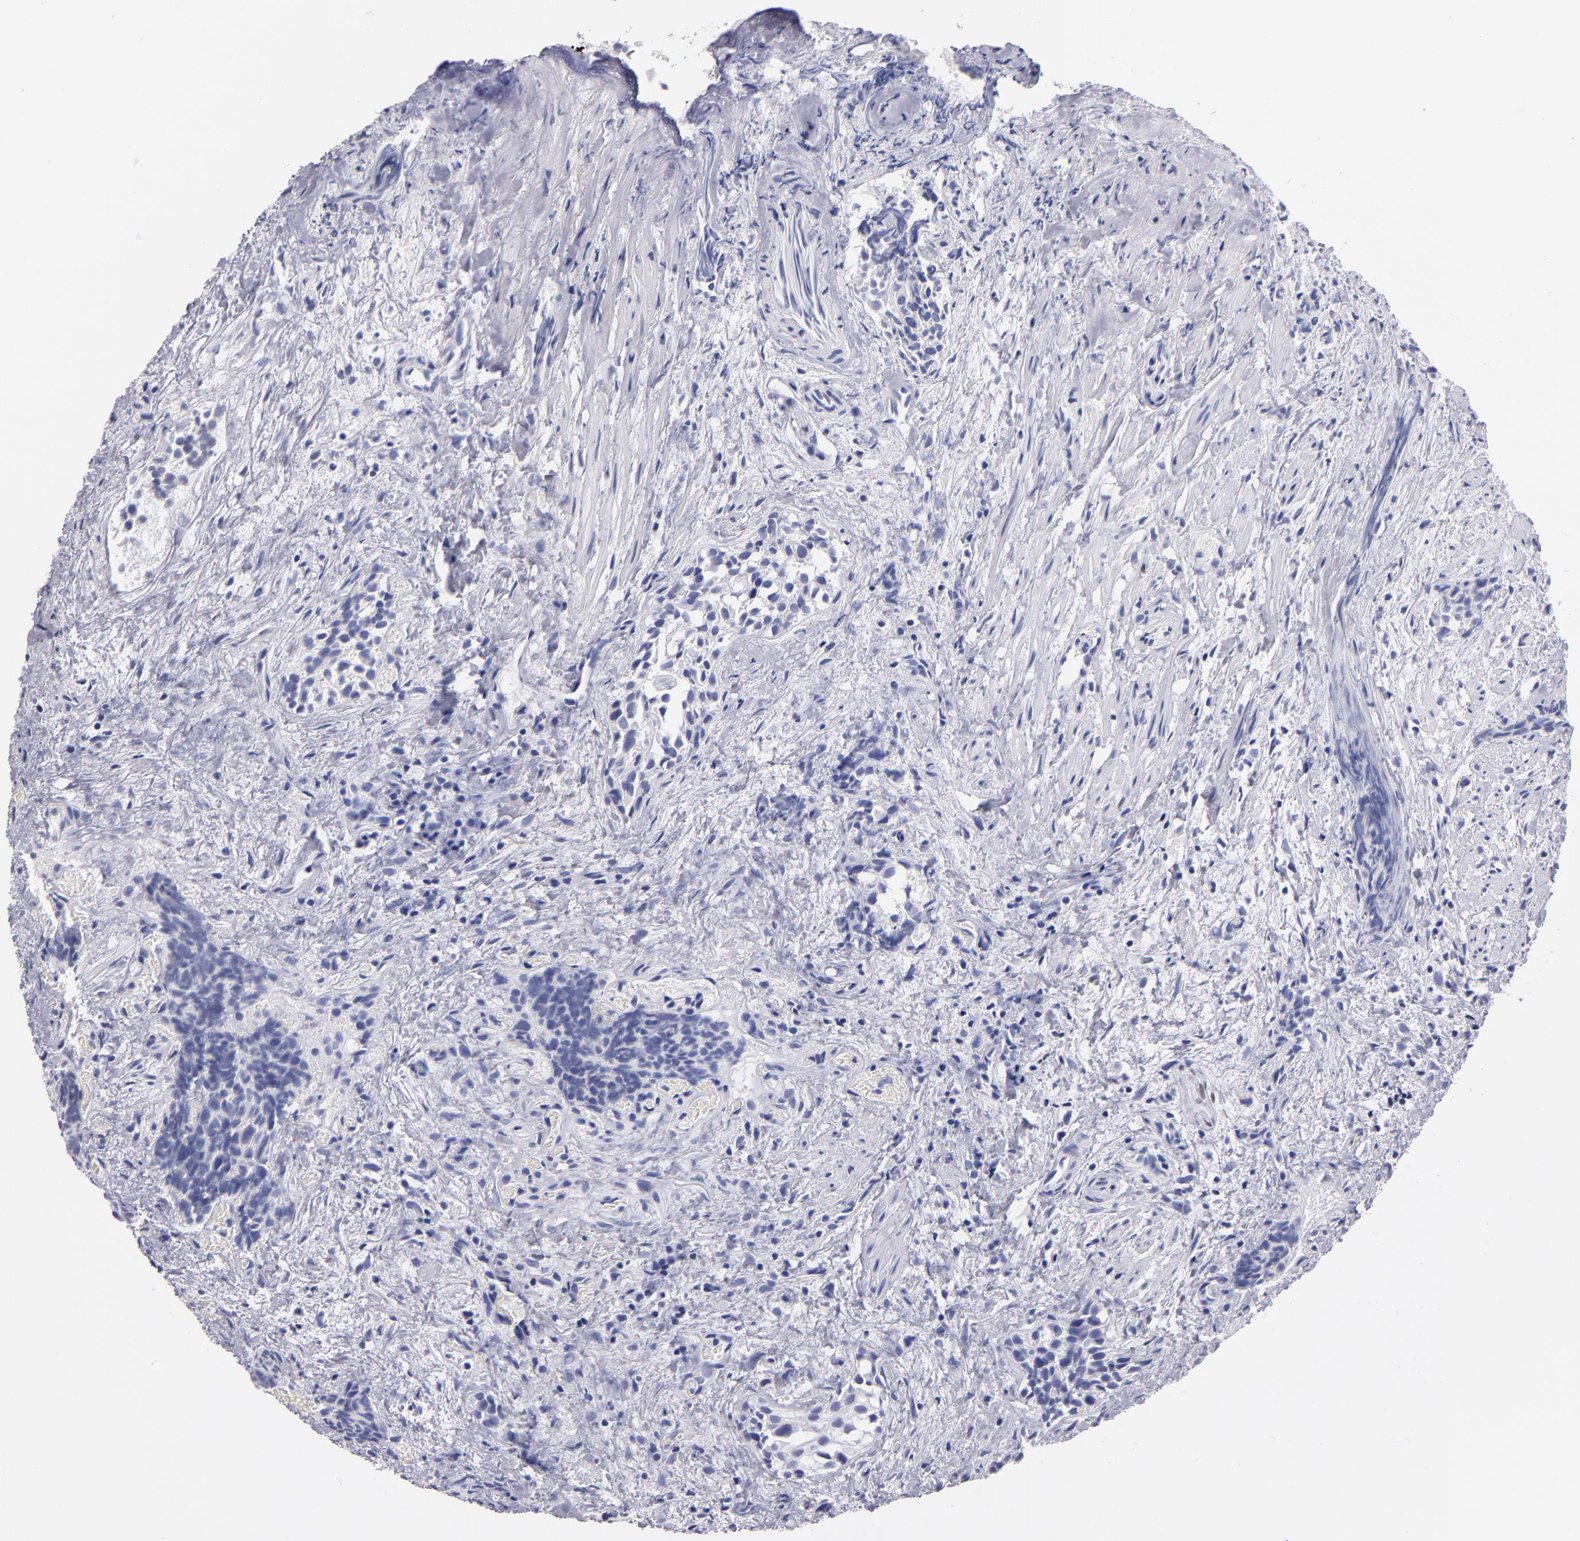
{"staining": {"intensity": "negative", "quantity": "none", "location": "none"}, "tissue": "urothelial cancer", "cell_type": "Tumor cells", "image_type": "cancer", "snomed": [{"axis": "morphology", "description": "Urothelial carcinoma, High grade"}, {"axis": "topography", "description": "Urinary bladder"}], "caption": "Tumor cells show no significant protein expression in urothelial cancer. Nuclei are stained in blue.", "gene": "SOX10", "patient": {"sex": "female", "age": 78}}